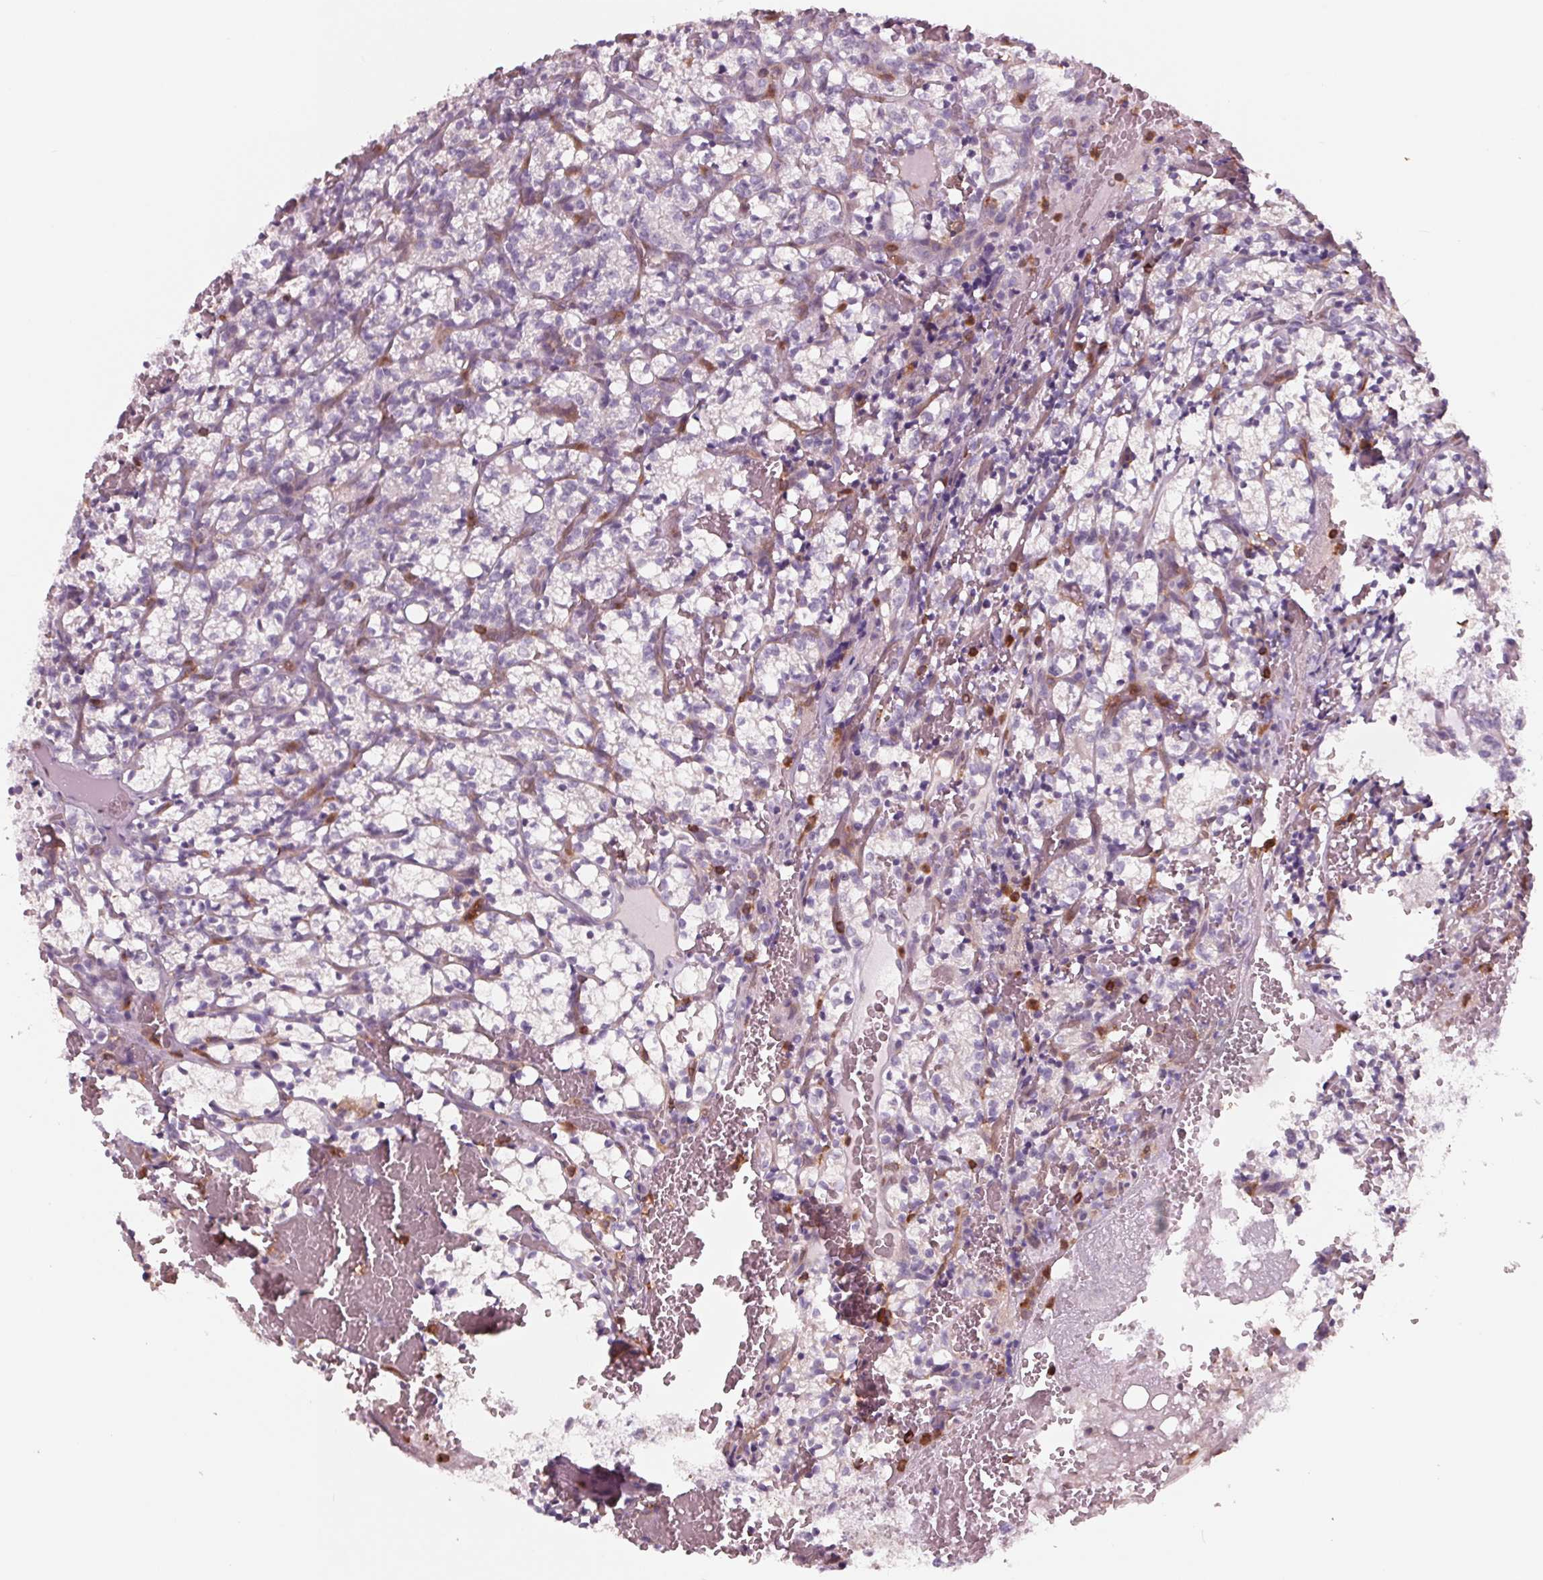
{"staining": {"intensity": "negative", "quantity": "none", "location": "none"}, "tissue": "renal cancer", "cell_type": "Tumor cells", "image_type": "cancer", "snomed": [{"axis": "morphology", "description": "Adenocarcinoma, NOS"}, {"axis": "topography", "description": "Kidney"}], "caption": "IHC histopathology image of neoplastic tissue: human renal adenocarcinoma stained with DAB reveals no significant protein positivity in tumor cells.", "gene": "ARHGAP25", "patient": {"sex": "female", "age": 69}}